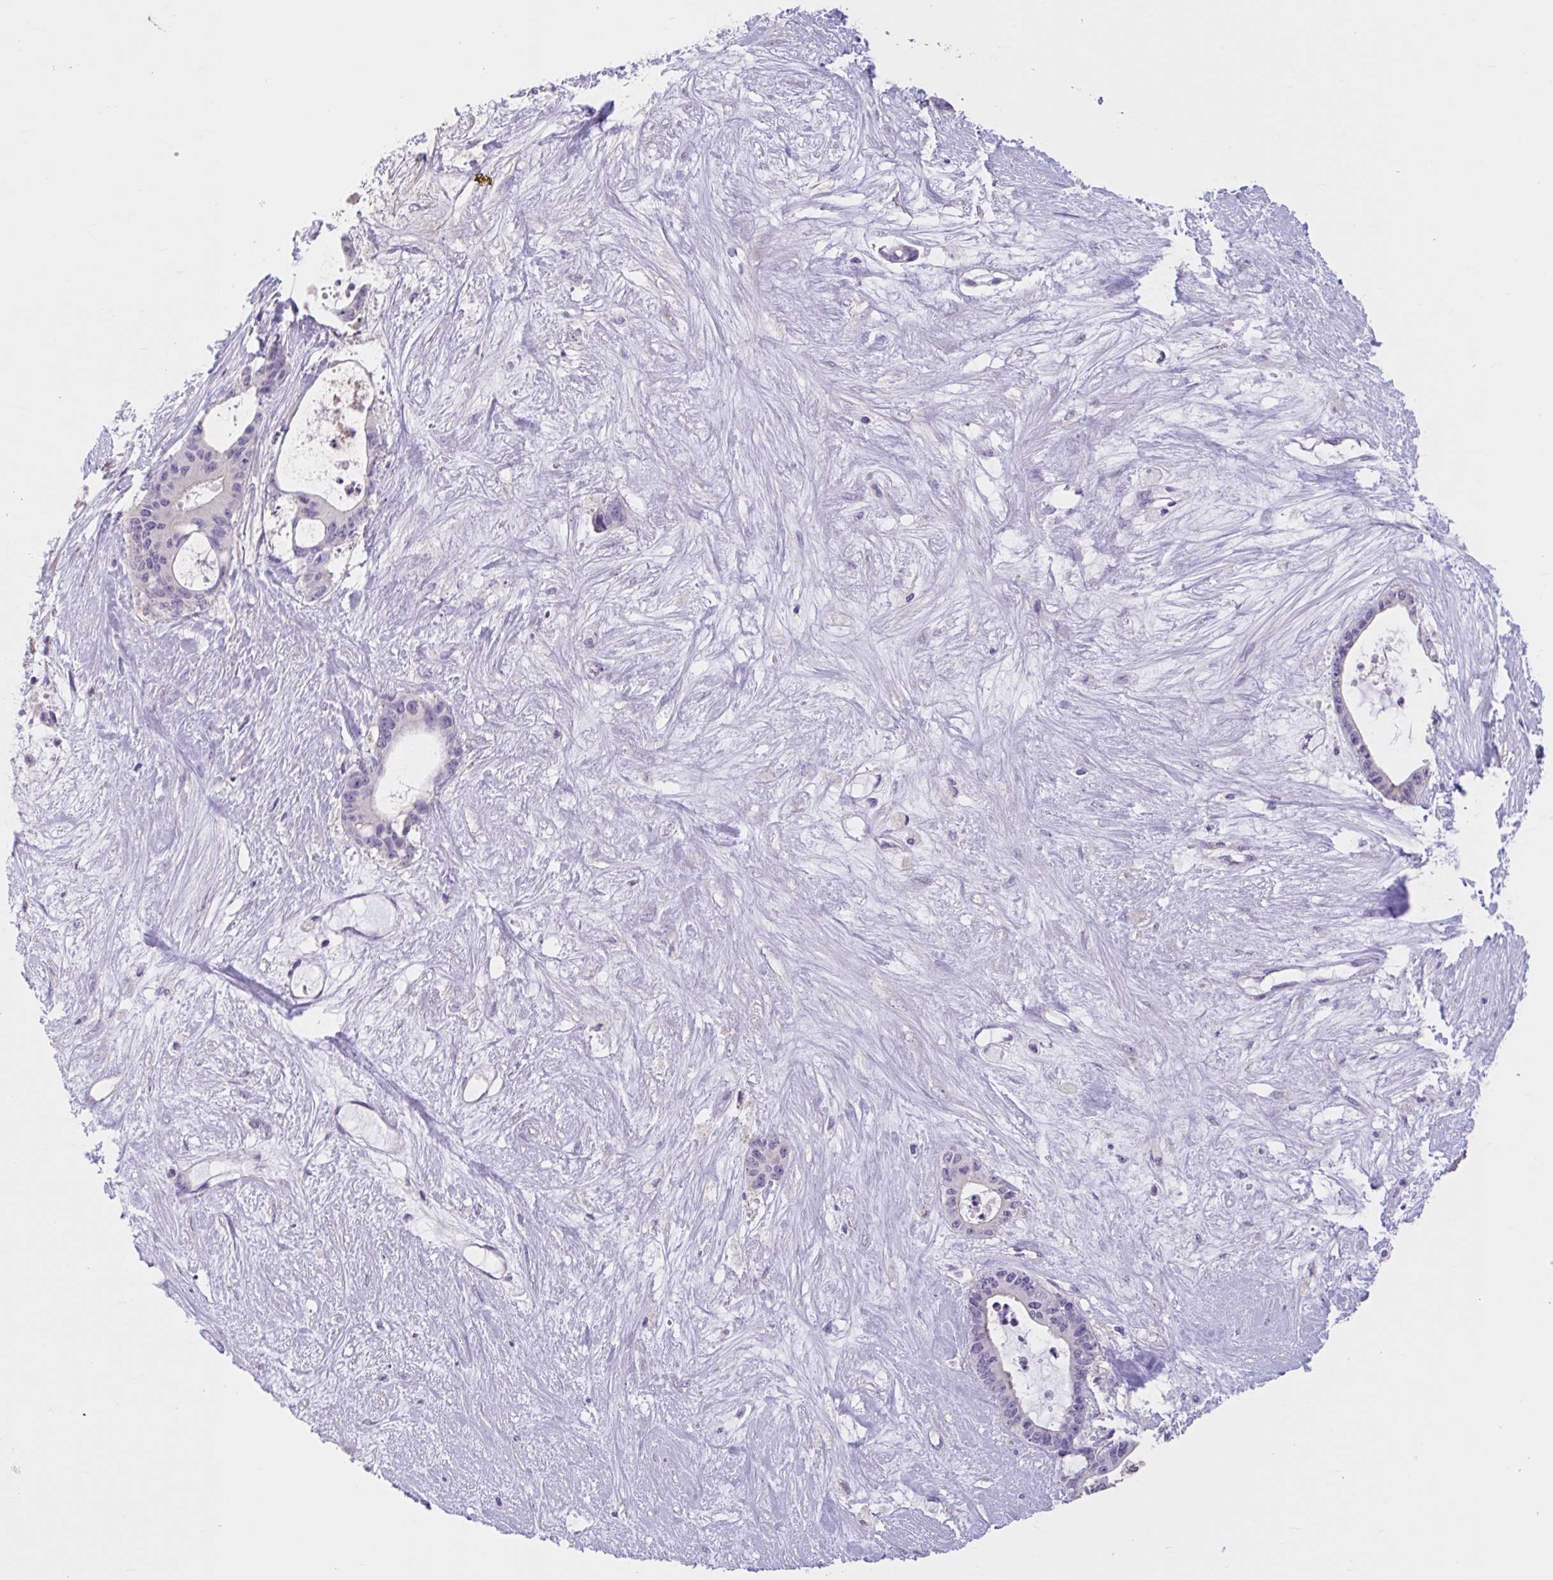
{"staining": {"intensity": "negative", "quantity": "none", "location": "none"}, "tissue": "liver cancer", "cell_type": "Tumor cells", "image_type": "cancer", "snomed": [{"axis": "morphology", "description": "Normal tissue, NOS"}, {"axis": "morphology", "description": "Cholangiocarcinoma"}, {"axis": "topography", "description": "Liver"}, {"axis": "topography", "description": "Peripheral nerve tissue"}], "caption": "Tumor cells show no significant protein positivity in liver cholangiocarcinoma. (Stains: DAB (3,3'-diaminobenzidine) immunohistochemistry (IHC) with hematoxylin counter stain, Microscopy: brightfield microscopy at high magnification).", "gene": "GPR162", "patient": {"sex": "female", "age": 73}}